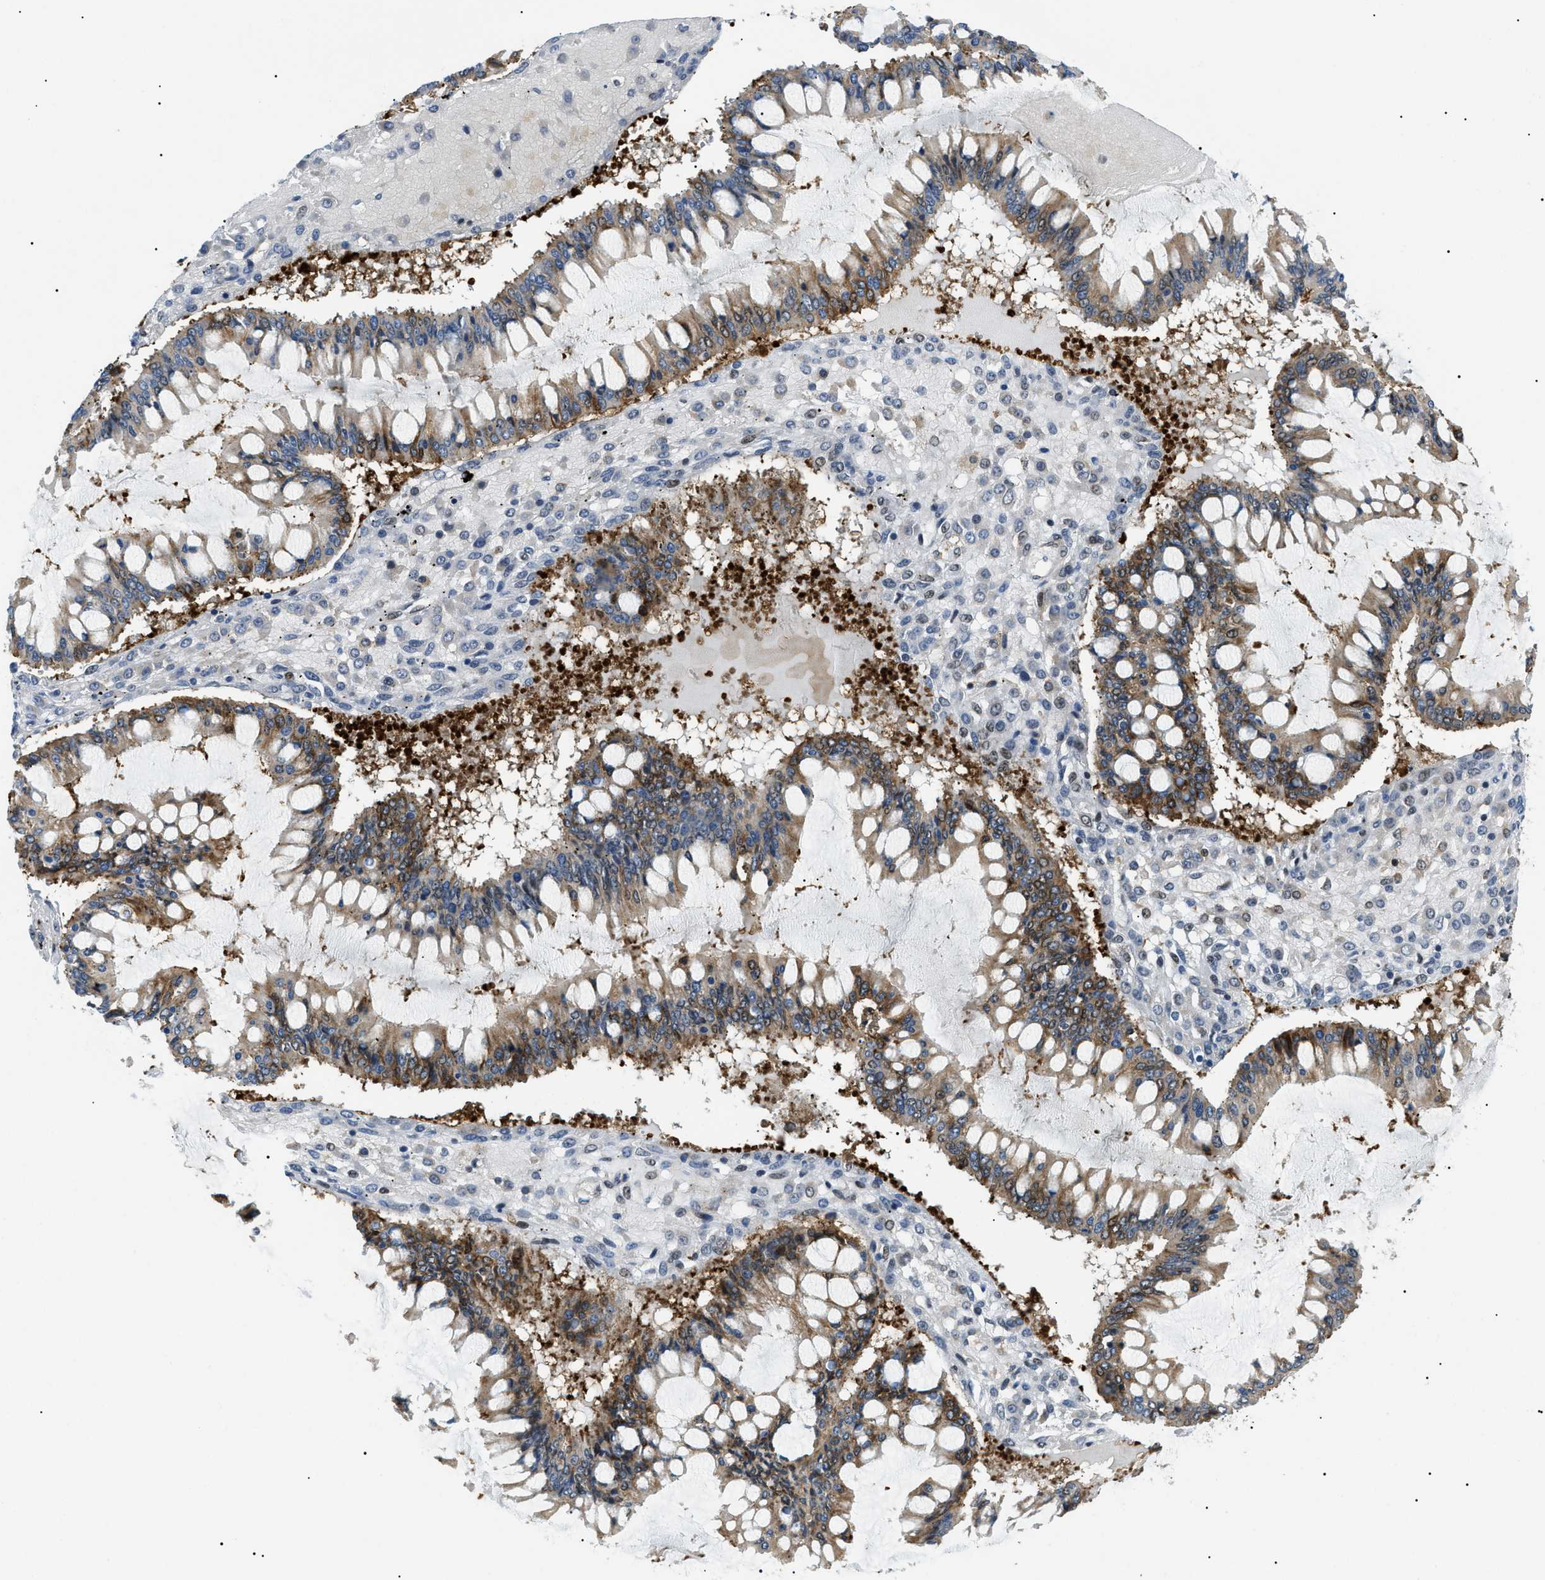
{"staining": {"intensity": "moderate", "quantity": ">75%", "location": "cytoplasmic/membranous,nuclear"}, "tissue": "ovarian cancer", "cell_type": "Tumor cells", "image_type": "cancer", "snomed": [{"axis": "morphology", "description": "Cystadenocarcinoma, mucinous, NOS"}, {"axis": "topography", "description": "Ovary"}], "caption": "Mucinous cystadenocarcinoma (ovarian) tissue demonstrates moderate cytoplasmic/membranous and nuclear positivity in approximately >75% of tumor cells", "gene": "RBM15", "patient": {"sex": "female", "age": 73}}